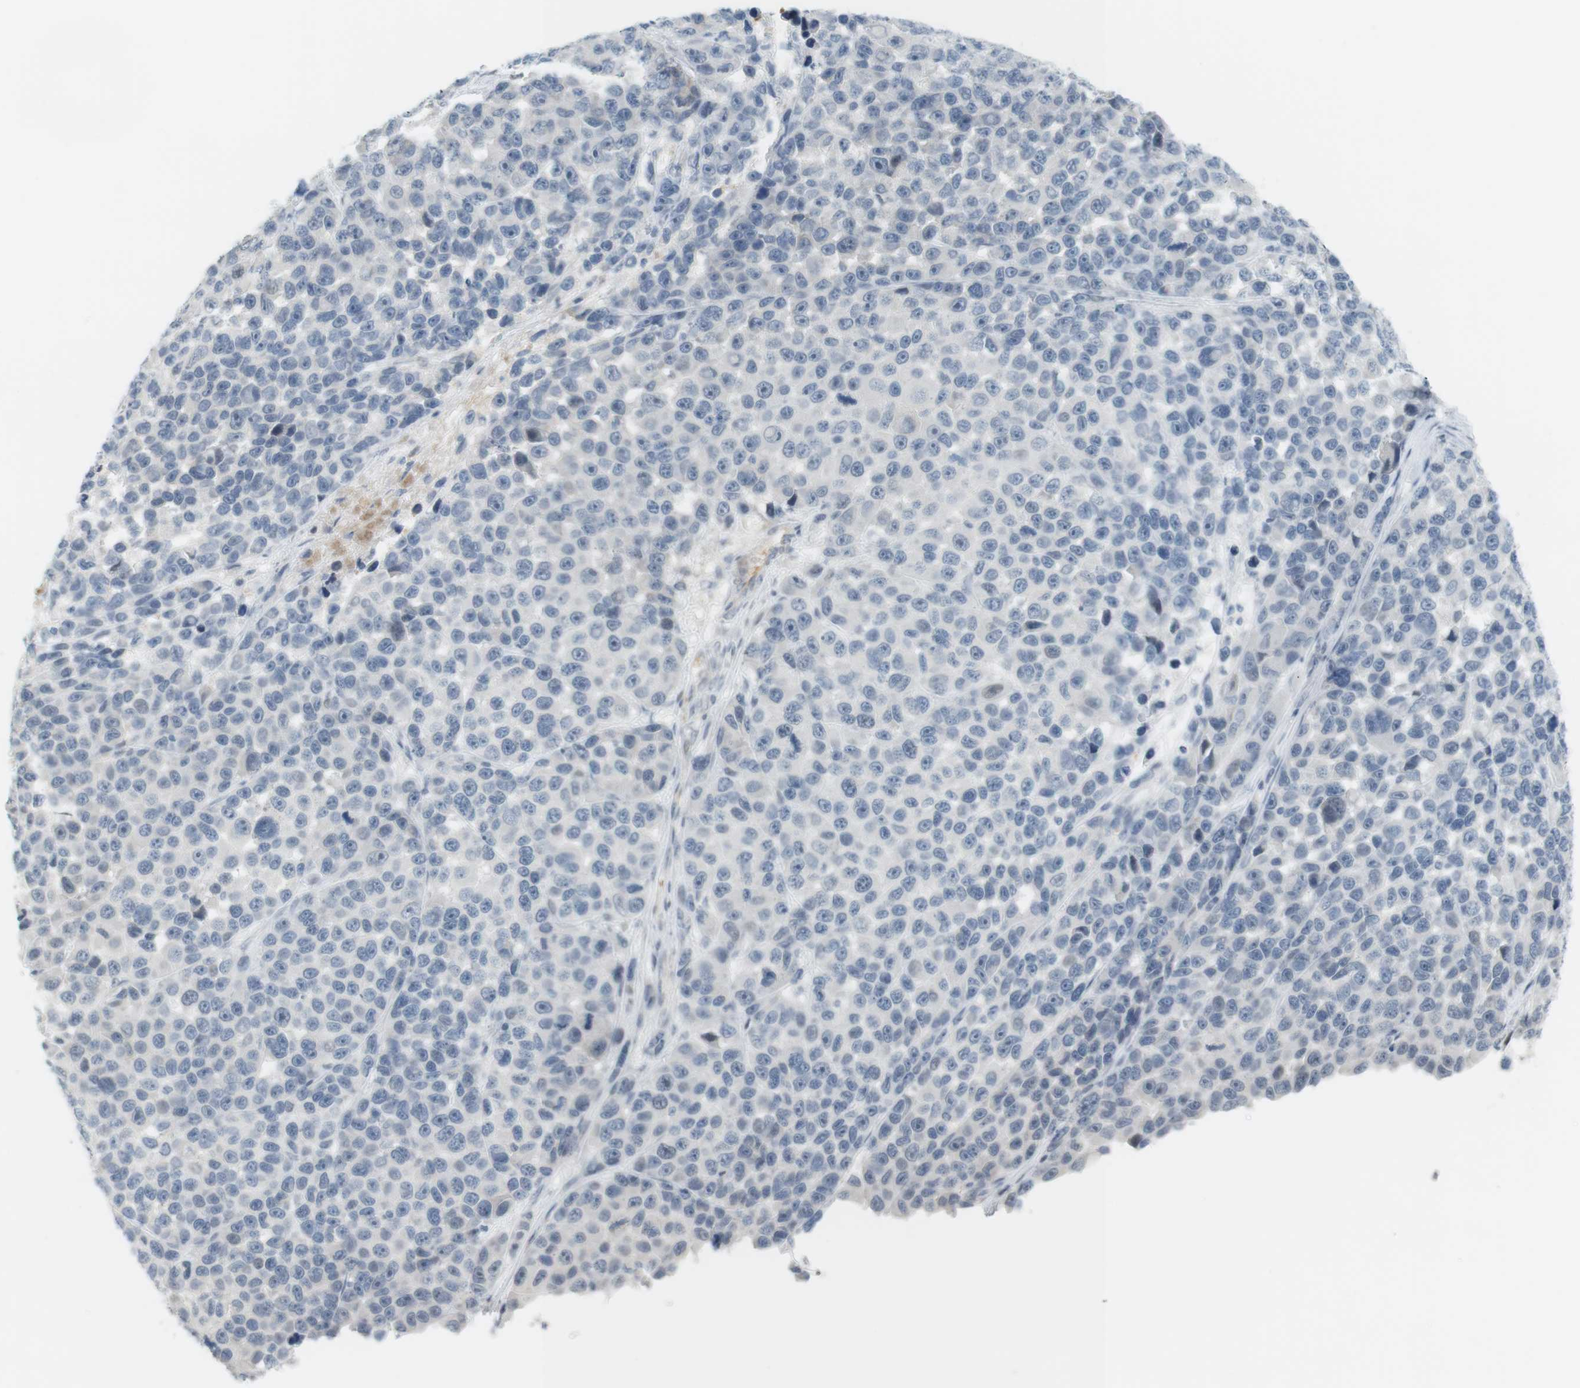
{"staining": {"intensity": "negative", "quantity": "none", "location": "none"}, "tissue": "melanoma", "cell_type": "Tumor cells", "image_type": "cancer", "snomed": [{"axis": "morphology", "description": "Malignant melanoma, NOS"}, {"axis": "topography", "description": "Skin"}], "caption": "Immunohistochemistry (IHC) of melanoma shows no positivity in tumor cells.", "gene": "DMC1", "patient": {"sex": "male", "age": 53}}